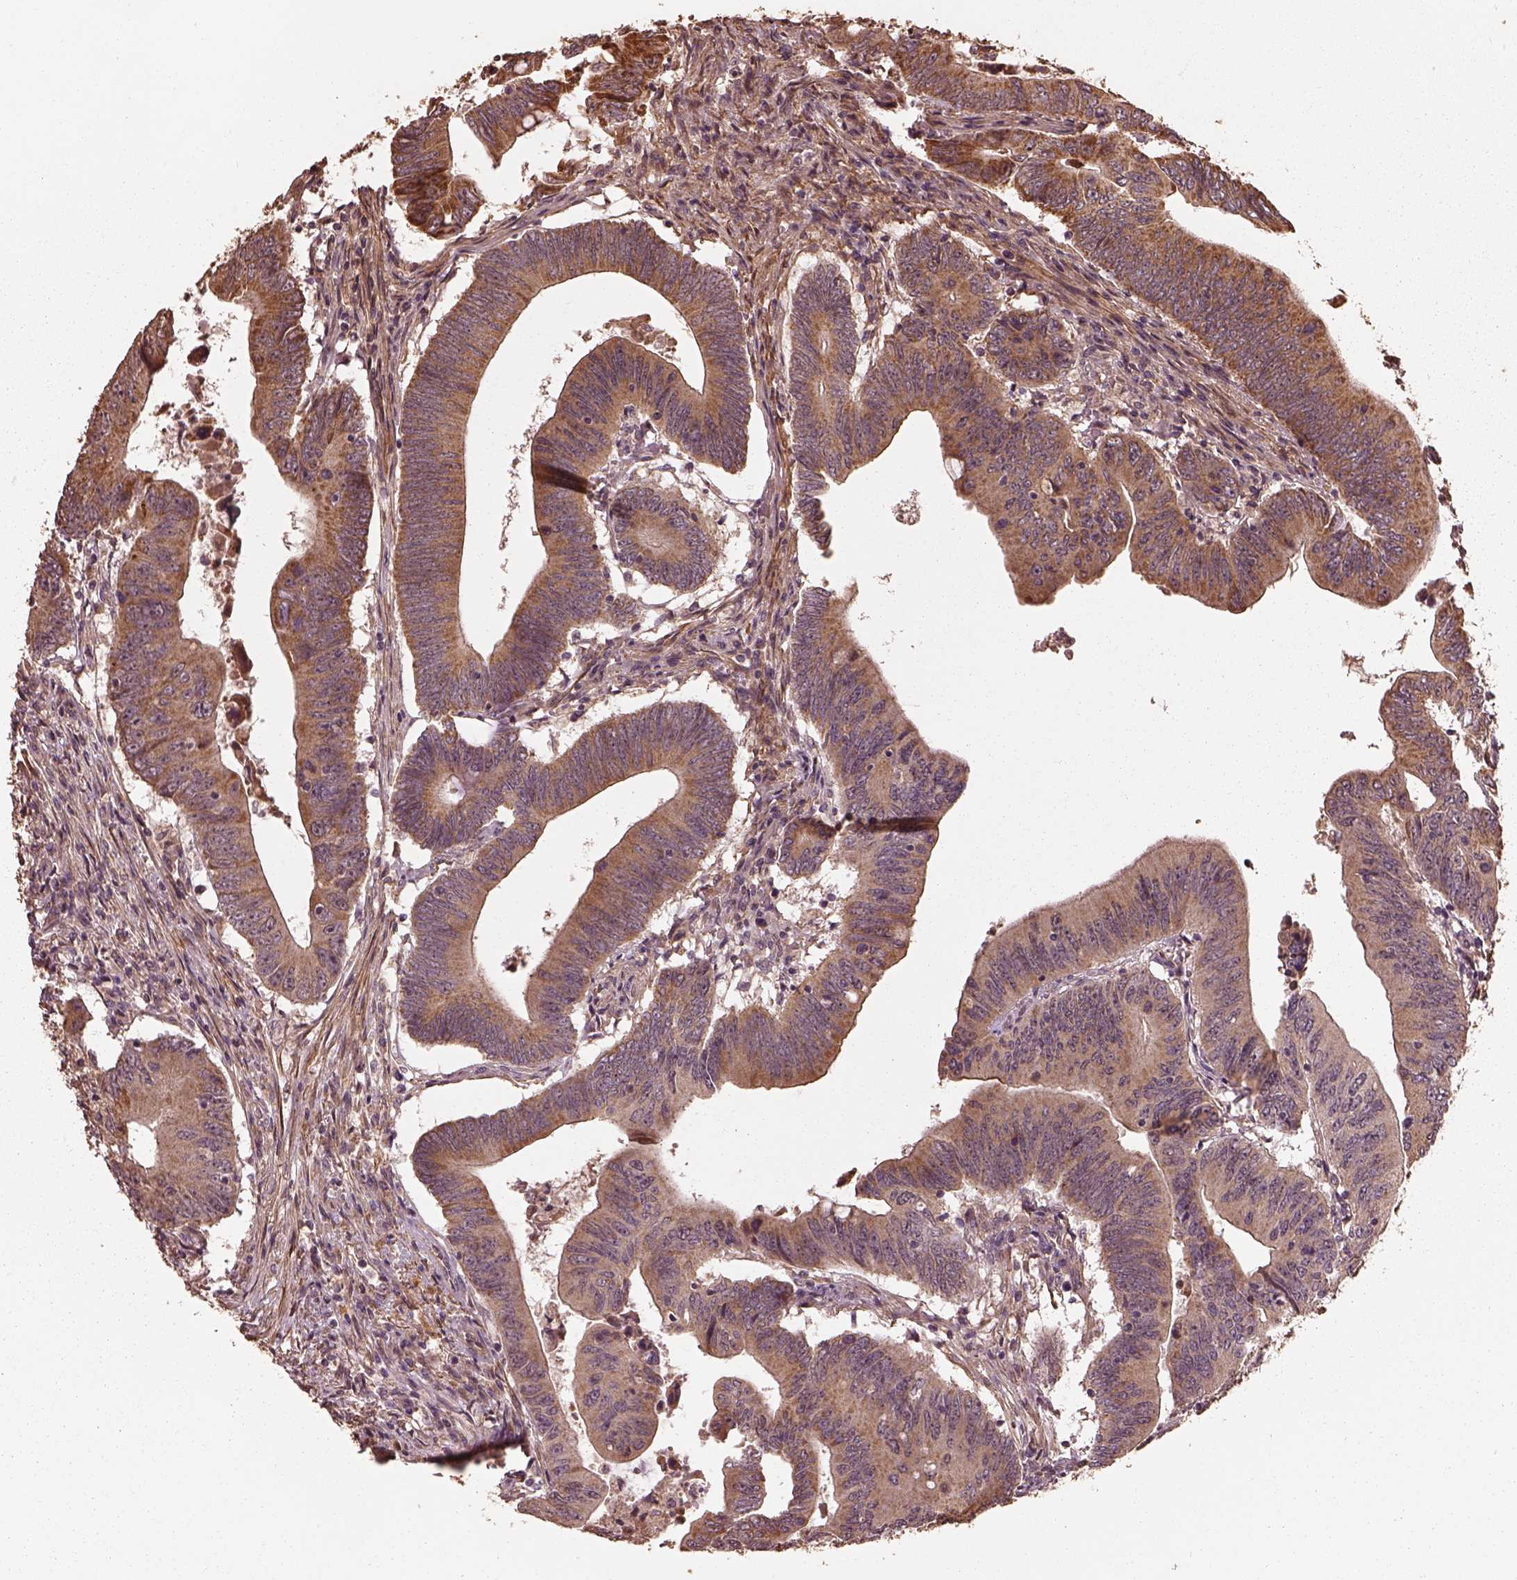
{"staining": {"intensity": "moderate", "quantity": ">75%", "location": "cytoplasmic/membranous"}, "tissue": "colorectal cancer", "cell_type": "Tumor cells", "image_type": "cancer", "snomed": [{"axis": "morphology", "description": "Adenocarcinoma, NOS"}, {"axis": "topography", "description": "Colon"}], "caption": "About >75% of tumor cells in human adenocarcinoma (colorectal) demonstrate moderate cytoplasmic/membranous protein positivity as visualized by brown immunohistochemical staining.", "gene": "METTL4", "patient": {"sex": "female", "age": 90}}